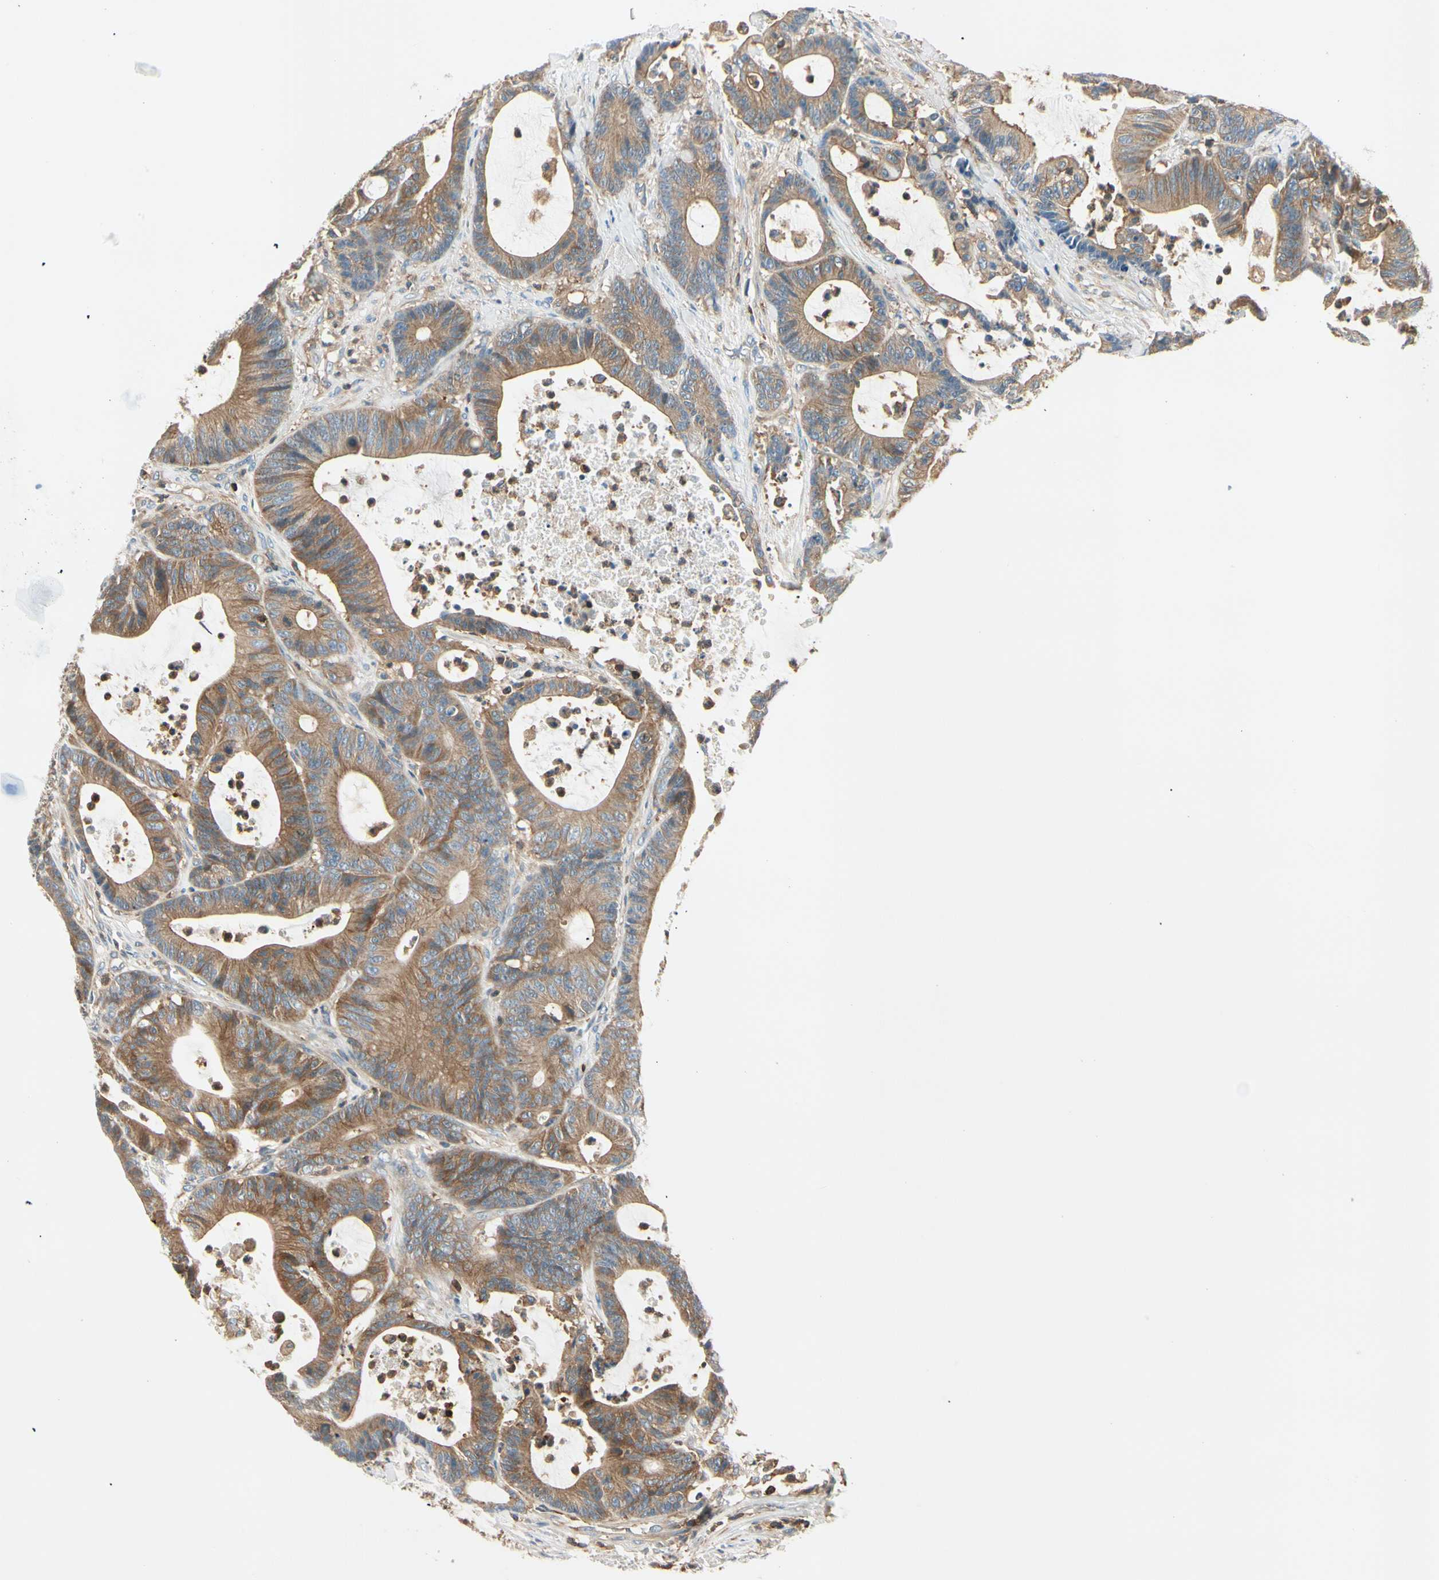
{"staining": {"intensity": "moderate", "quantity": ">75%", "location": "cytoplasmic/membranous"}, "tissue": "colorectal cancer", "cell_type": "Tumor cells", "image_type": "cancer", "snomed": [{"axis": "morphology", "description": "Adenocarcinoma, NOS"}, {"axis": "topography", "description": "Colon"}], "caption": "Immunohistochemical staining of colorectal cancer displays medium levels of moderate cytoplasmic/membranous protein expression in approximately >75% of tumor cells.", "gene": "CAPZA2", "patient": {"sex": "female", "age": 84}}